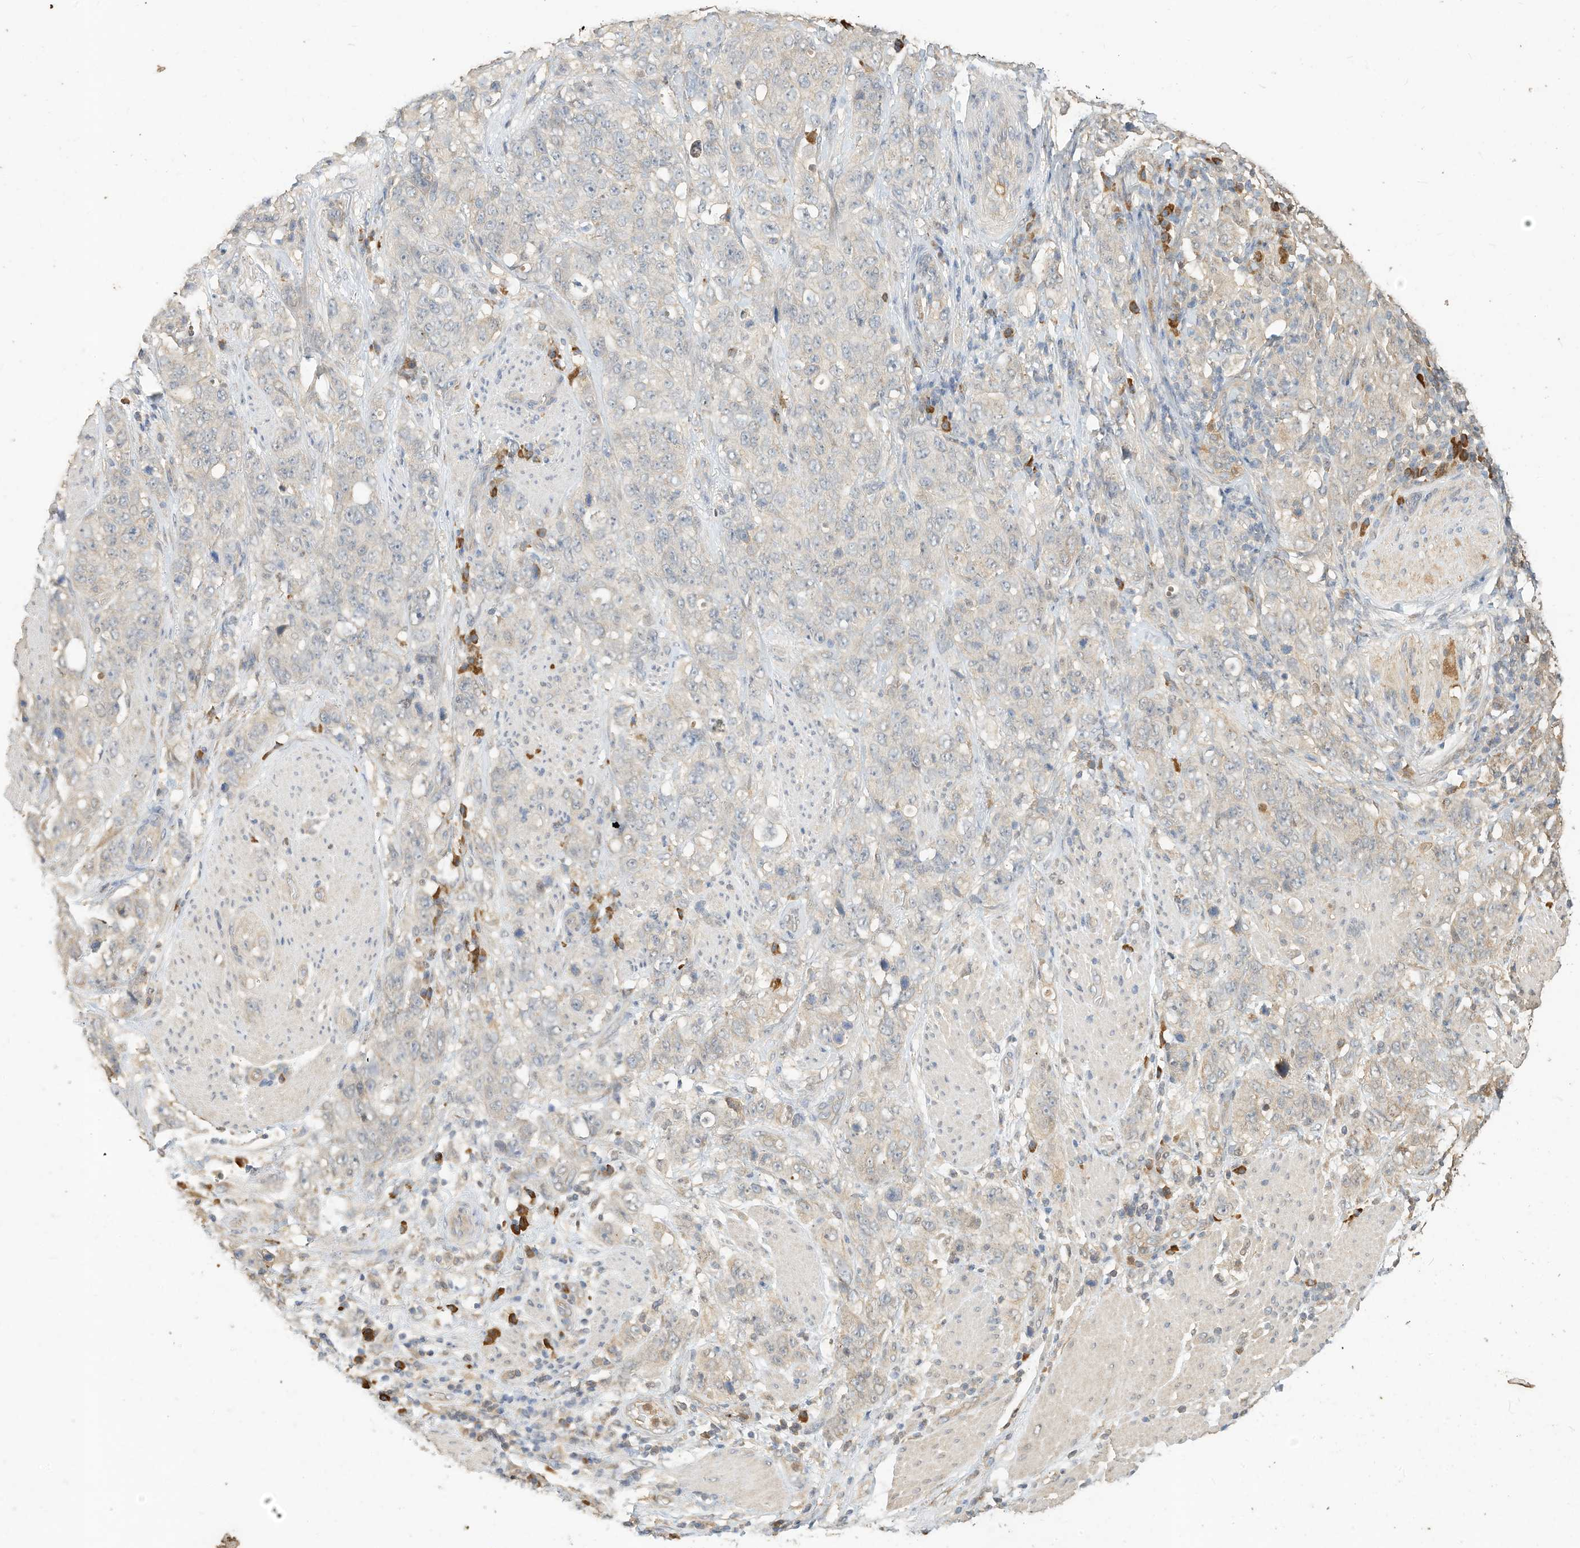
{"staining": {"intensity": "negative", "quantity": "none", "location": "none"}, "tissue": "stomach cancer", "cell_type": "Tumor cells", "image_type": "cancer", "snomed": [{"axis": "morphology", "description": "Adenocarcinoma, NOS"}, {"axis": "topography", "description": "Stomach"}], "caption": "Immunohistochemistry histopathology image of neoplastic tissue: human stomach cancer stained with DAB (3,3'-diaminobenzidine) shows no significant protein positivity in tumor cells.", "gene": "OFD1", "patient": {"sex": "male", "age": 48}}